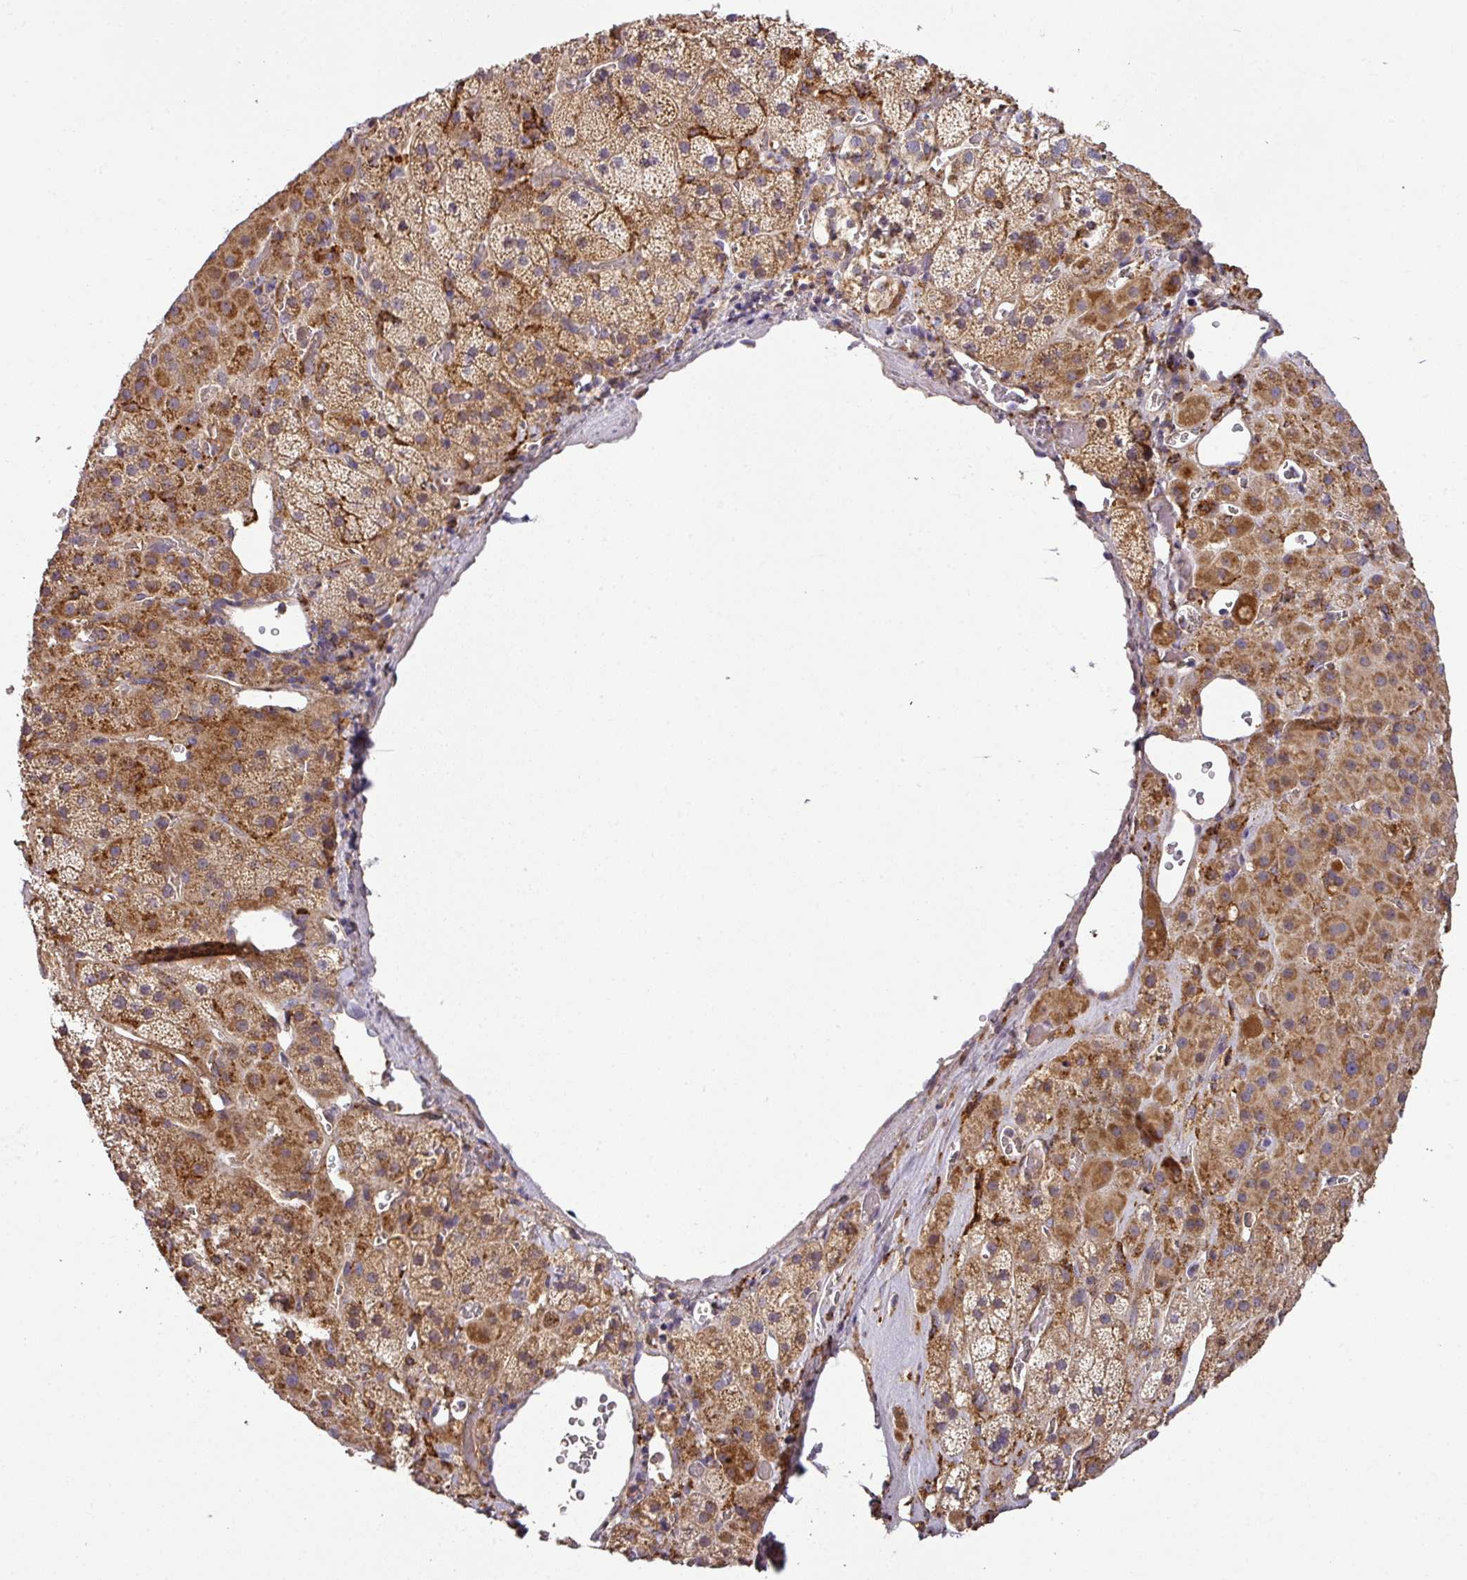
{"staining": {"intensity": "moderate", "quantity": ">75%", "location": "cytoplasmic/membranous"}, "tissue": "adrenal gland", "cell_type": "Glandular cells", "image_type": "normal", "snomed": [{"axis": "morphology", "description": "Normal tissue, NOS"}, {"axis": "topography", "description": "Adrenal gland"}], "caption": "About >75% of glandular cells in unremarkable adrenal gland show moderate cytoplasmic/membranous protein positivity as visualized by brown immunohistochemical staining.", "gene": "ZNF513", "patient": {"sex": "male", "age": 57}}